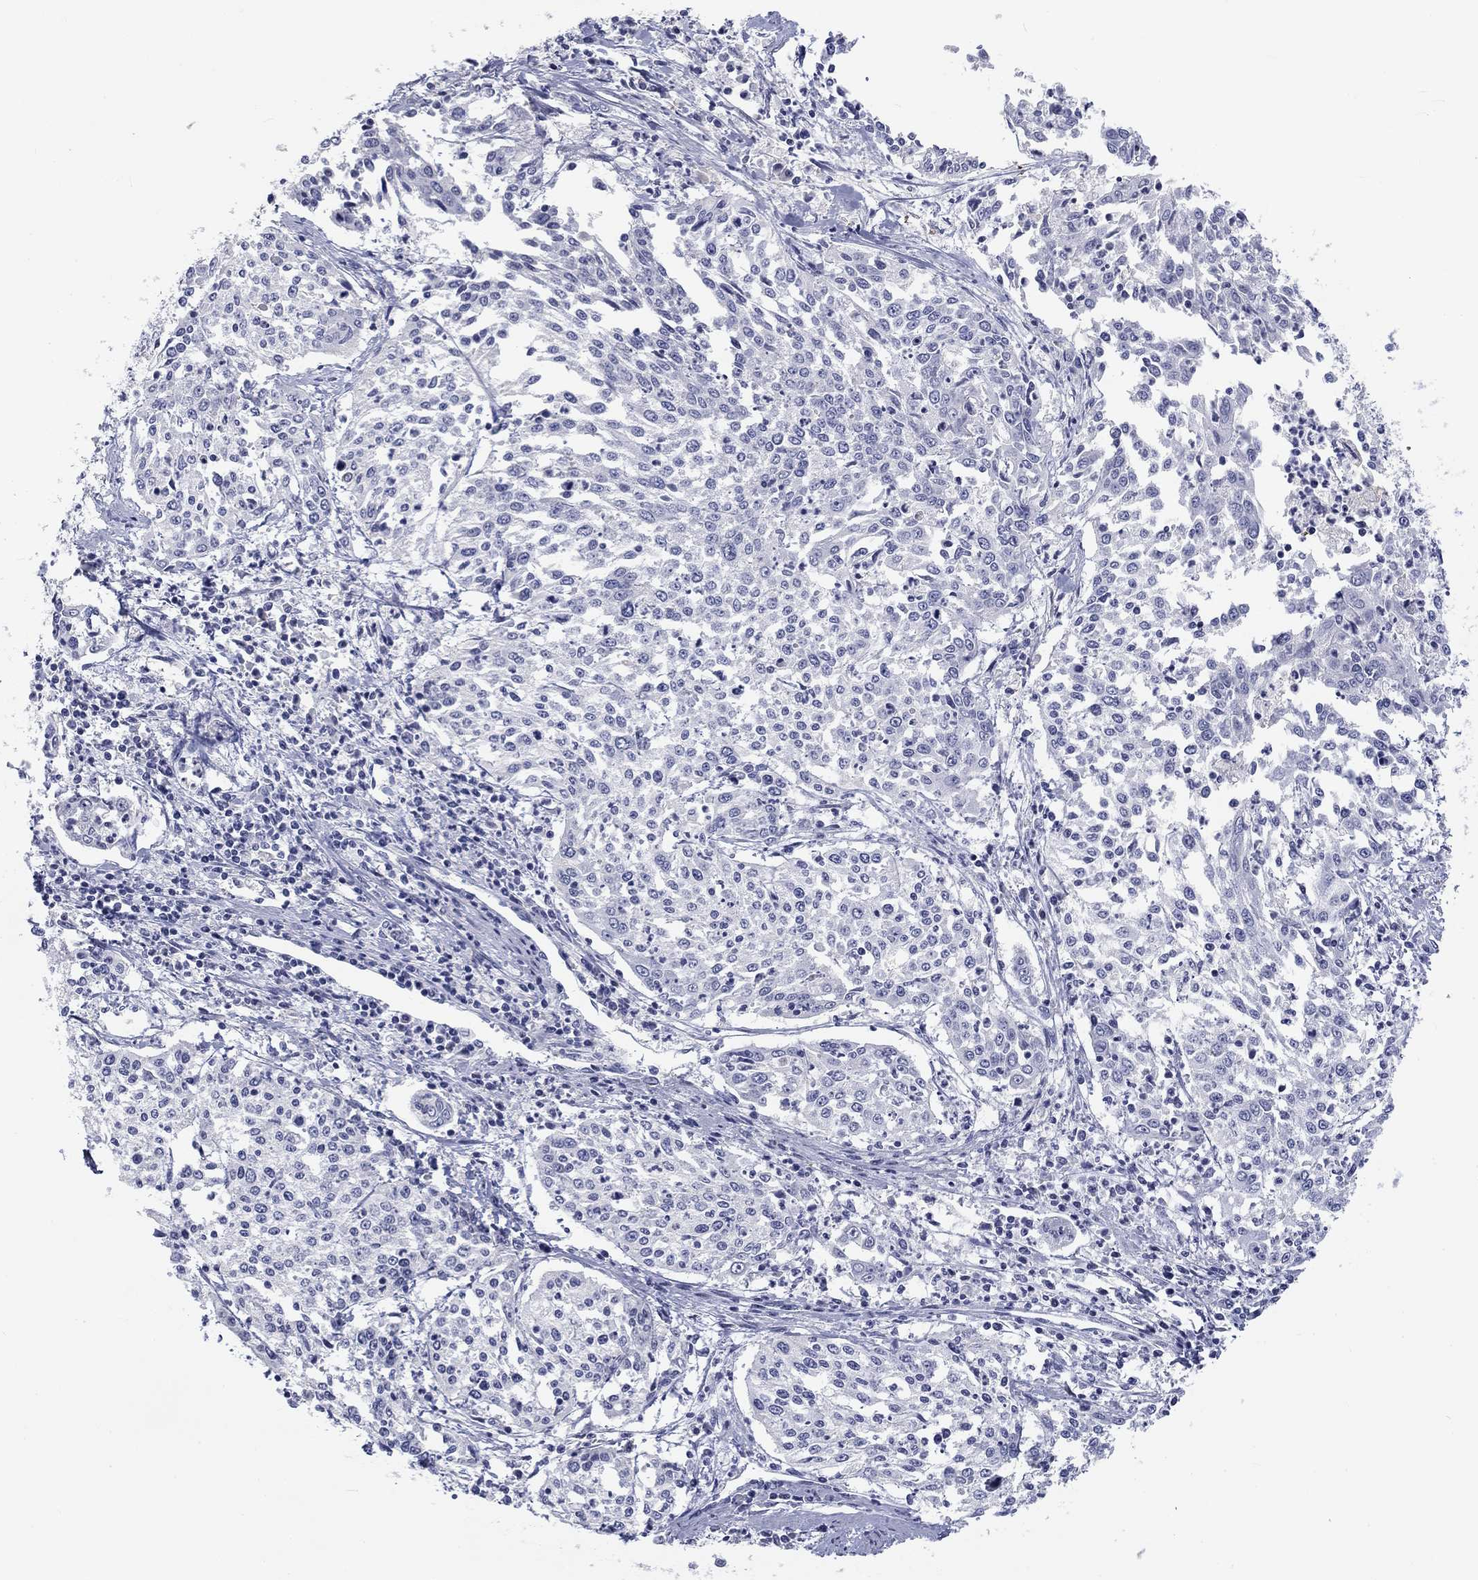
{"staining": {"intensity": "negative", "quantity": "none", "location": "none"}, "tissue": "cervical cancer", "cell_type": "Tumor cells", "image_type": "cancer", "snomed": [{"axis": "morphology", "description": "Squamous cell carcinoma, NOS"}, {"axis": "topography", "description": "Cervix"}], "caption": "Immunohistochemistry (IHC) image of neoplastic tissue: human cervical cancer (squamous cell carcinoma) stained with DAB (3,3'-diaminobenzidine) exhibits no significant protein expression in tumor cells.", "gene": "CALB1", "patient": {"sex": "female", "age": 41}}